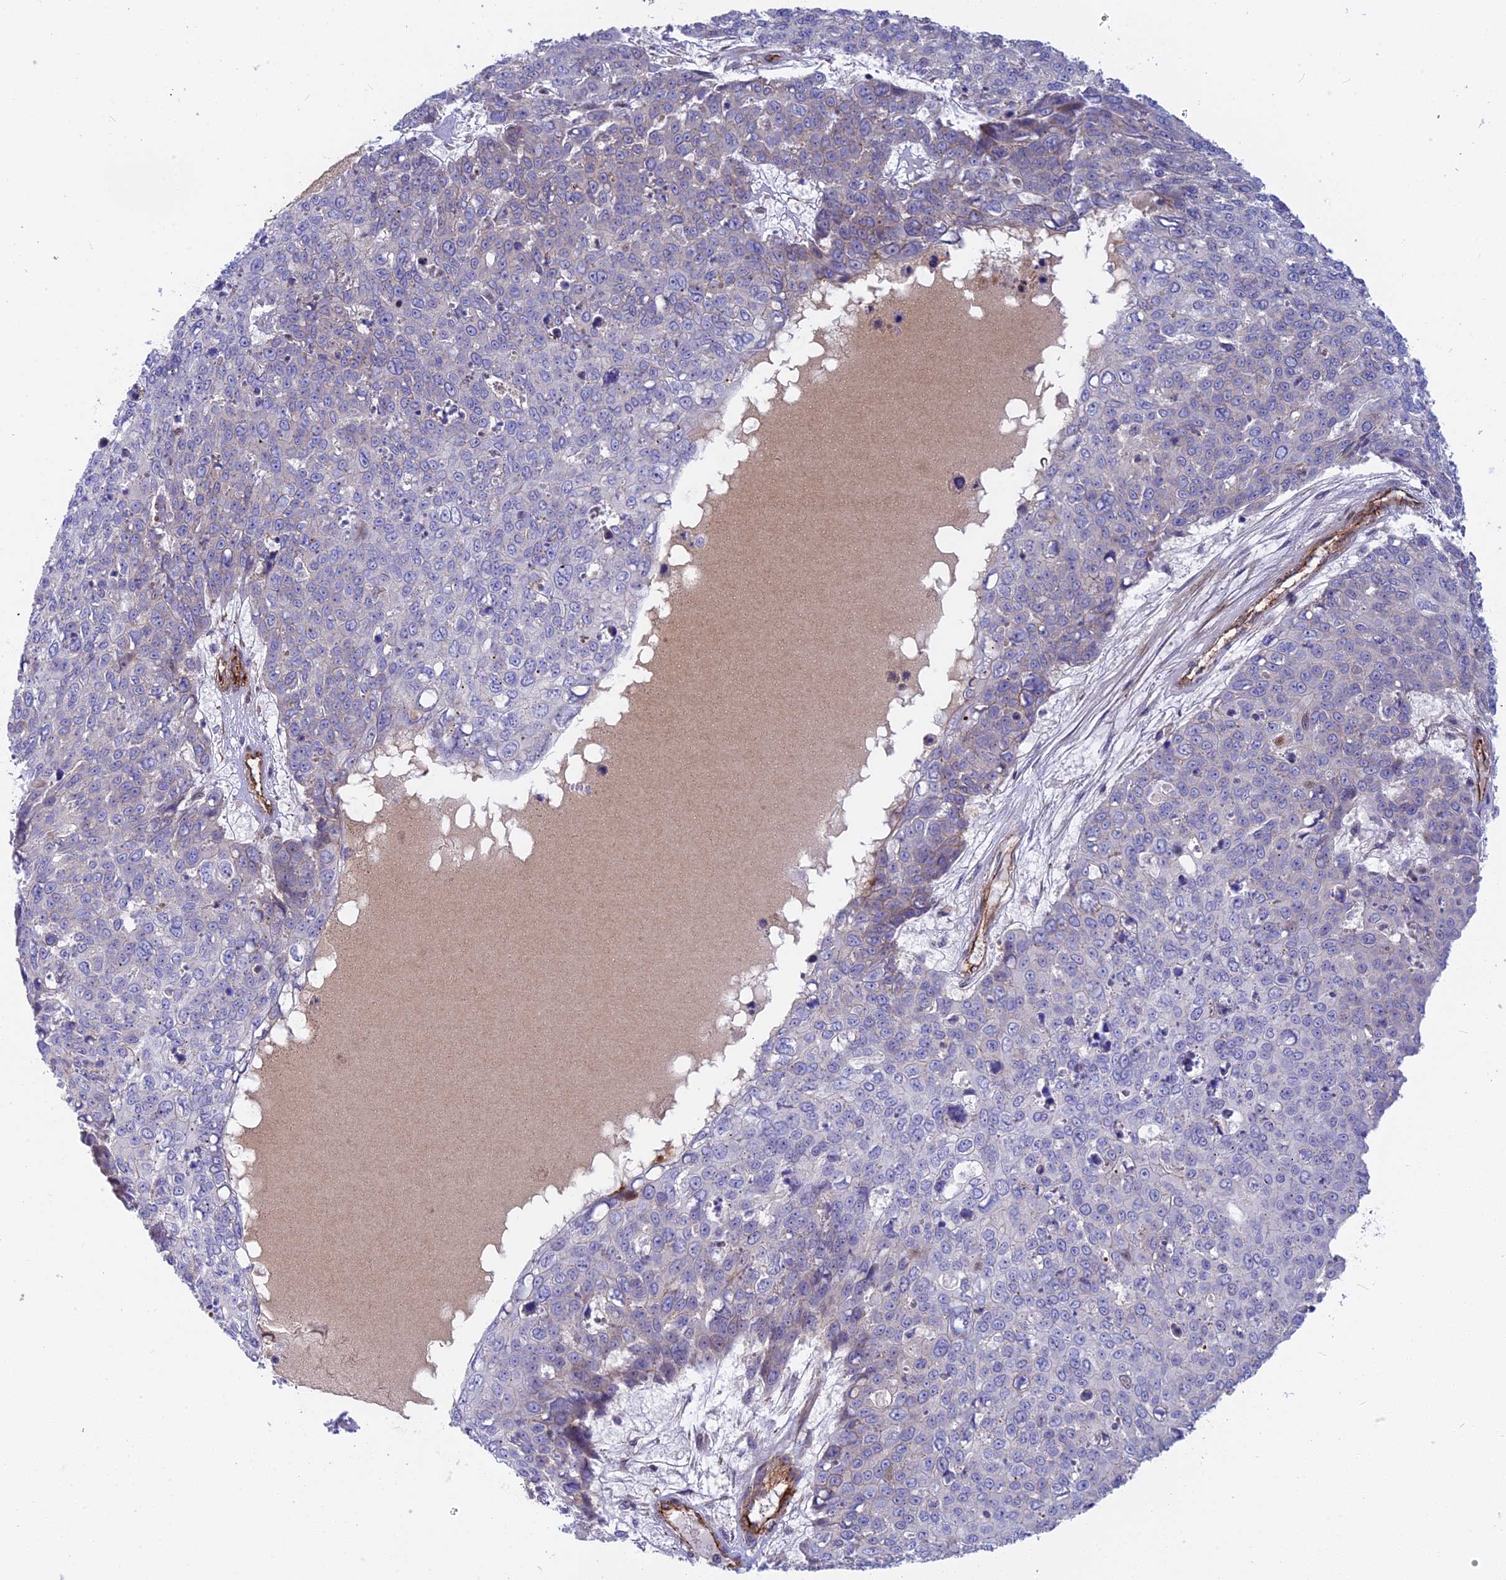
{"staining": {"intensity": "negative", "quantity": "none", "location": "none"}, "tissue": "skin cancer", "cell_type": "Tumor cells", "image_type": "cancer", "snomed": [{"axis": "morphology", "description": "Squamous cell carcinoma, NOS"}, {"axis": "topography", "description": "Skin"}], "caption": "An immunohistochemistry photomicrograph of skin cancer is shown. There is no staining in tumor cells of skin cancer. Brightfield microscopy of IHC stained with DAB (3,3'-diaminobenzidine) (brown) and hematoxylin (blue), captured at high magnification.", "gene": "CNBD2", "patient": {"sex": "male", "age": 71}}